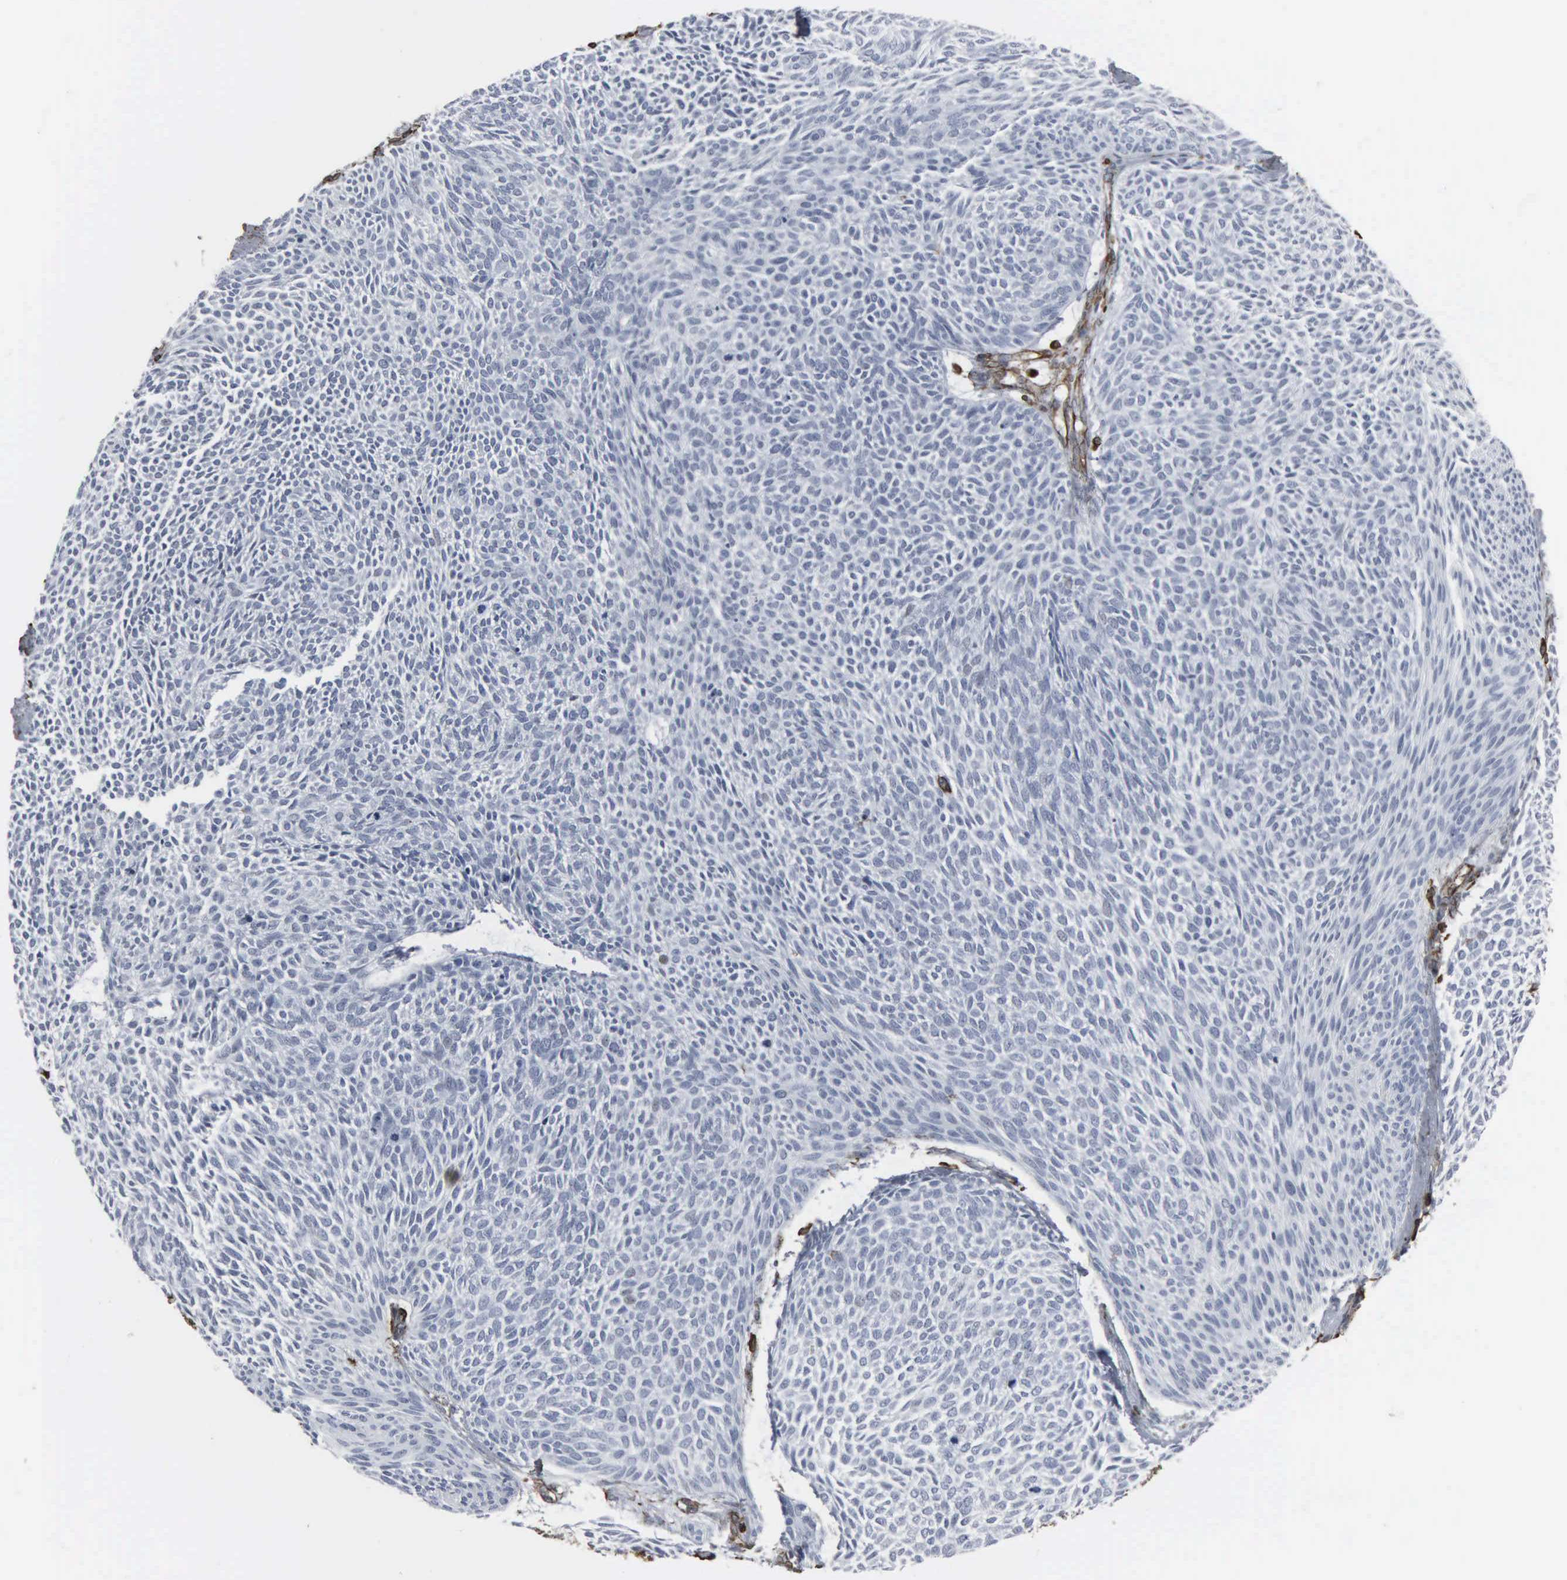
{"staining": {"intensity": "negative", "quantity": "none", "location": "none"}, "tissue": "skin cancer", "cell_type": "Tumor cells", "image_type": "cancer", "snomed": [{"axis": "morphology", "description": "Basal cell carcinoma"}, {"axis": "topography", "description": "Skin"}], "caption": "A micrograph of human skin cancer is negative for staining in tumor cells. (DAB immunohistochemistry (IHC) visualized using brightfield microscopy, high magnification).", "gene": "CCNE1", "patient": {"sex": "male", "age": 84}}